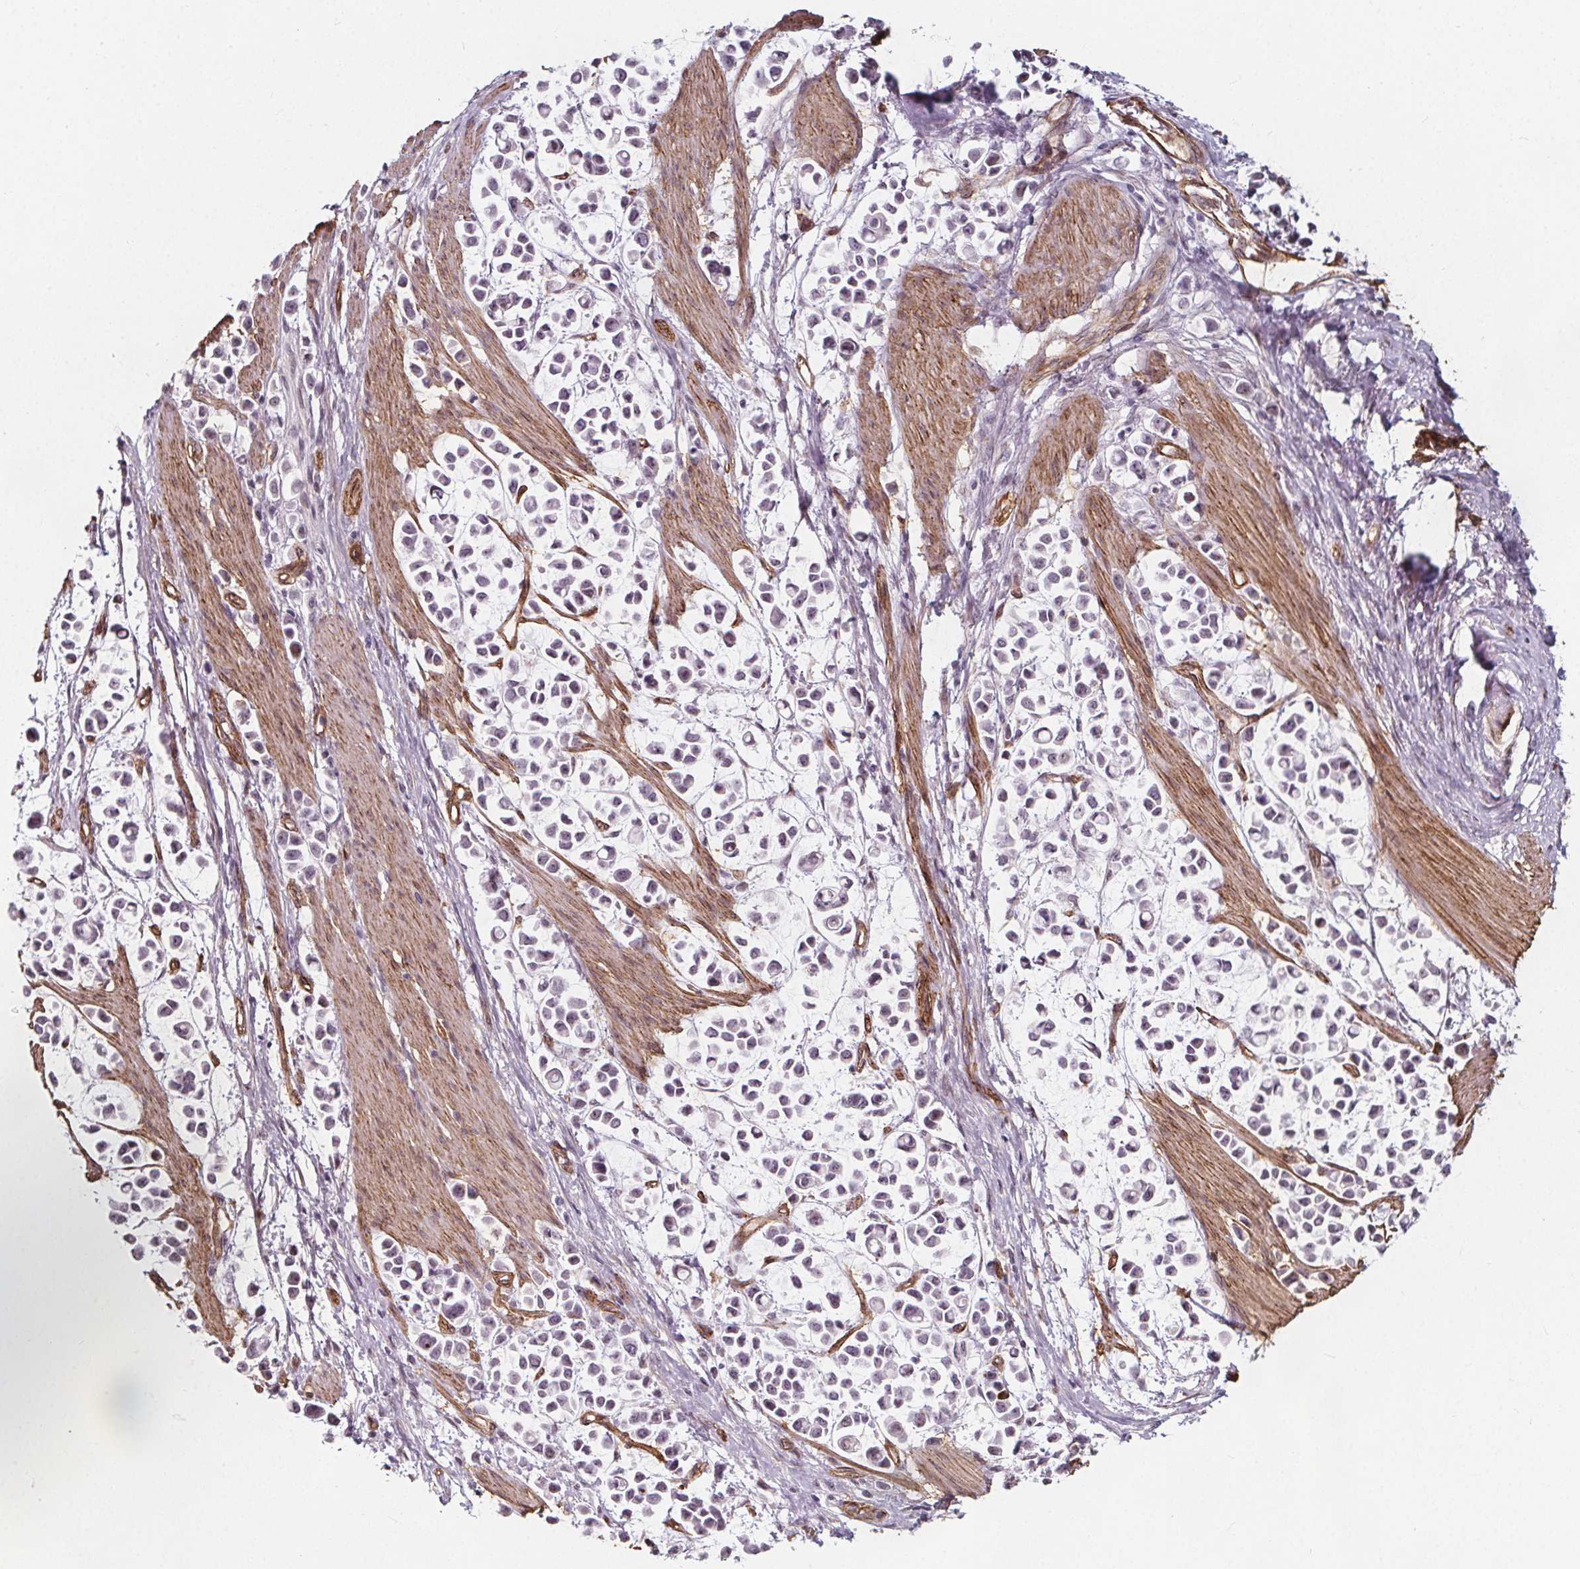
{"staining": {"intensity": "negative", "quantity": "none", "location": "none"}, "tissue": "stomach cancer", "cell_type": "Tumor cells", "image_type": "cancer", "snomed": [{"axis": "morphology", "description": "Adenocarcinoma, NOS"}, {"axis": "topography", "description": "Stomach"}], "caption": "This image is of stomach cancer stained with immunohistochemistry (IHC) to label a protein in brown with the nuclei are counter-stained blue. There is no staining in tumor cells.", "gene": "HAS1", "patient": {"sex": "male", "age": 82}}